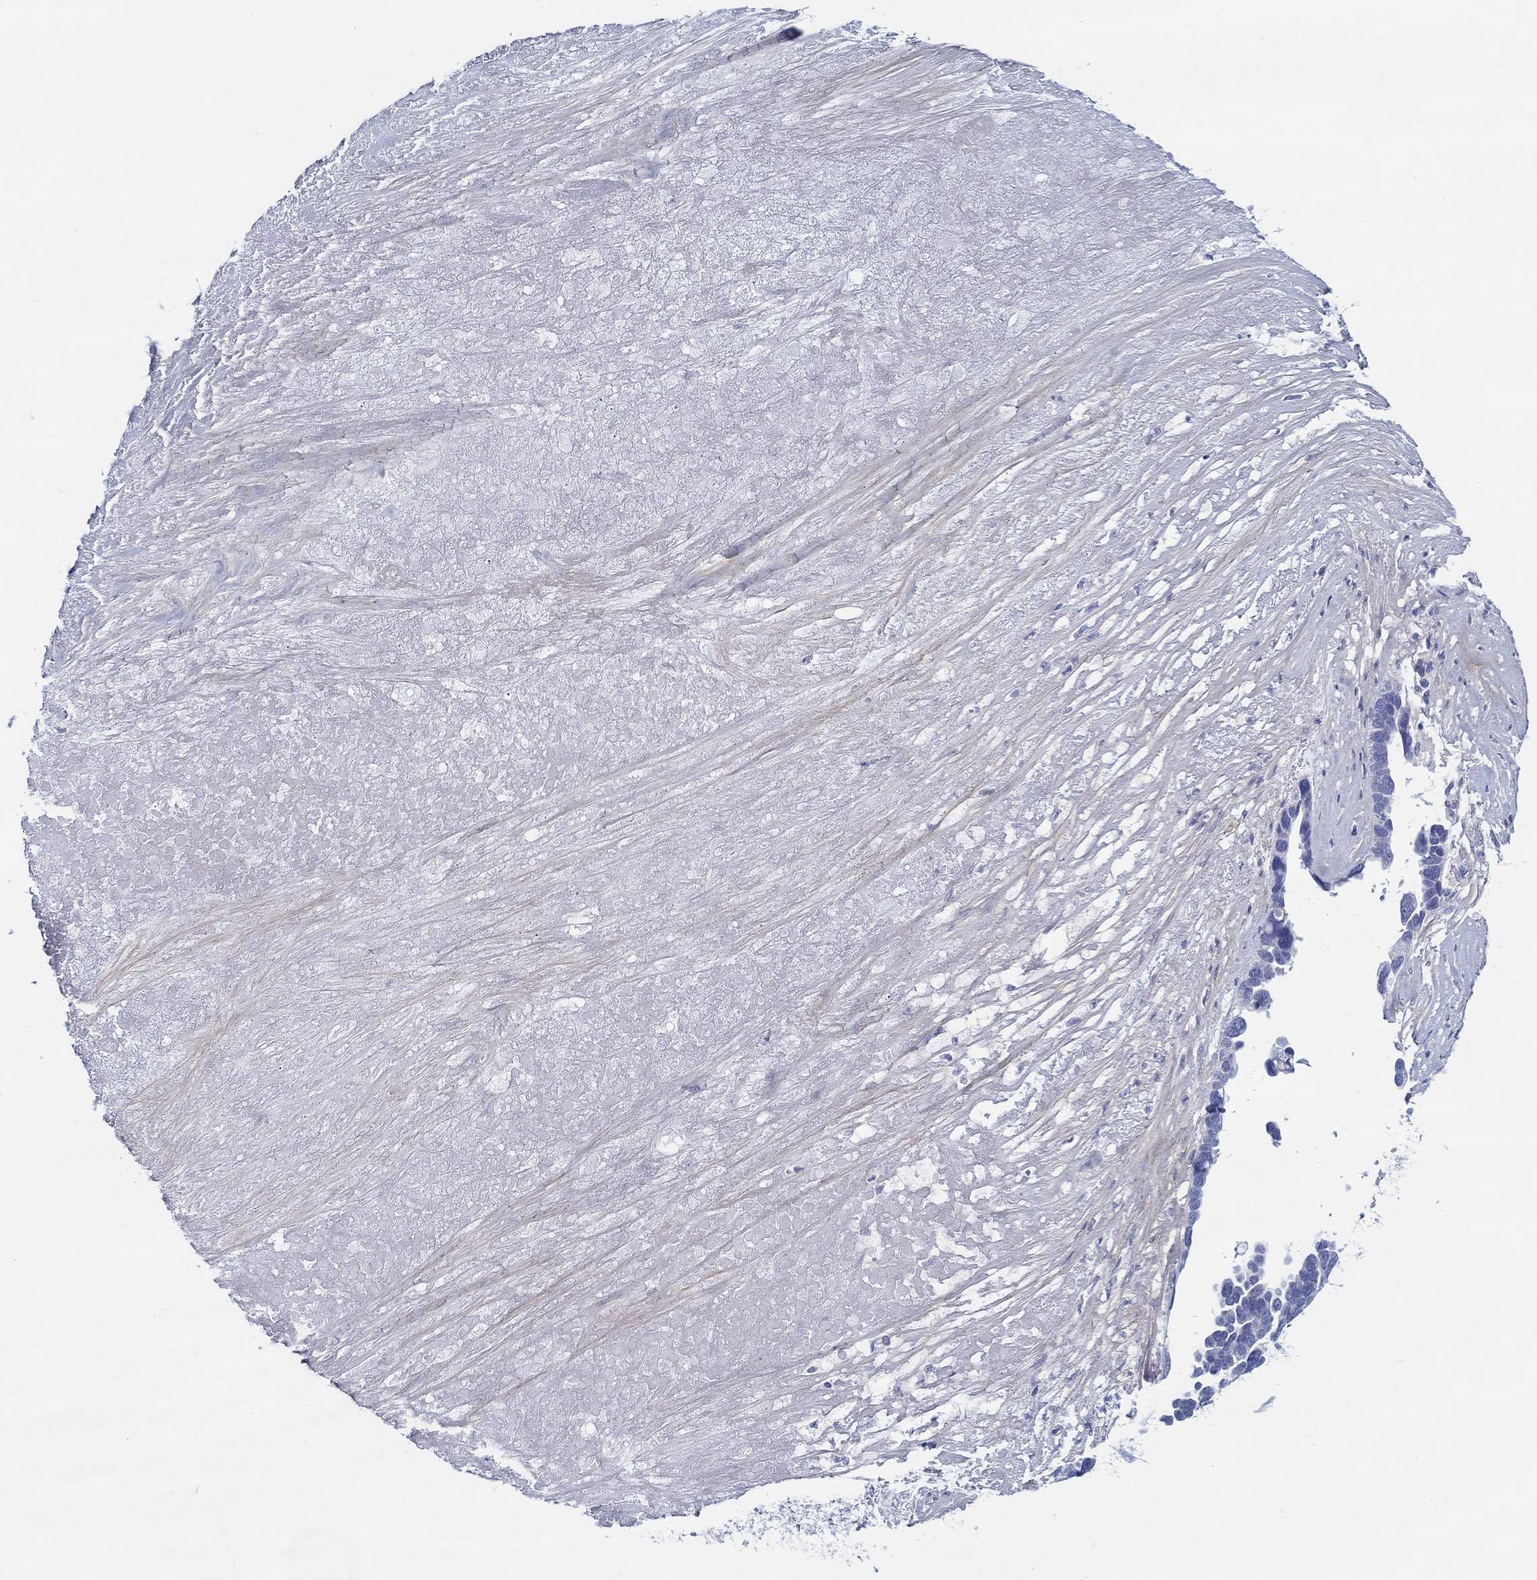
{"staining": {"intensity": "negative", "quantity": "none", "location": "none"}, "tissue": "ovarian cancer", "cell_type": "Tumor cells", "image_type": "cancer", "snomed": [{"axis": "morphology", "description": "Cystadenocarcinoma, serous, NOS"}, {"axis": "topography", "description": "Ovary"}], "caption": "There is no significant expression in tumor cells of serous cystadenocarcinoma (ovarian).", "gene": "HAPLN4", "patient": {"sex": "female", "age": 54}}